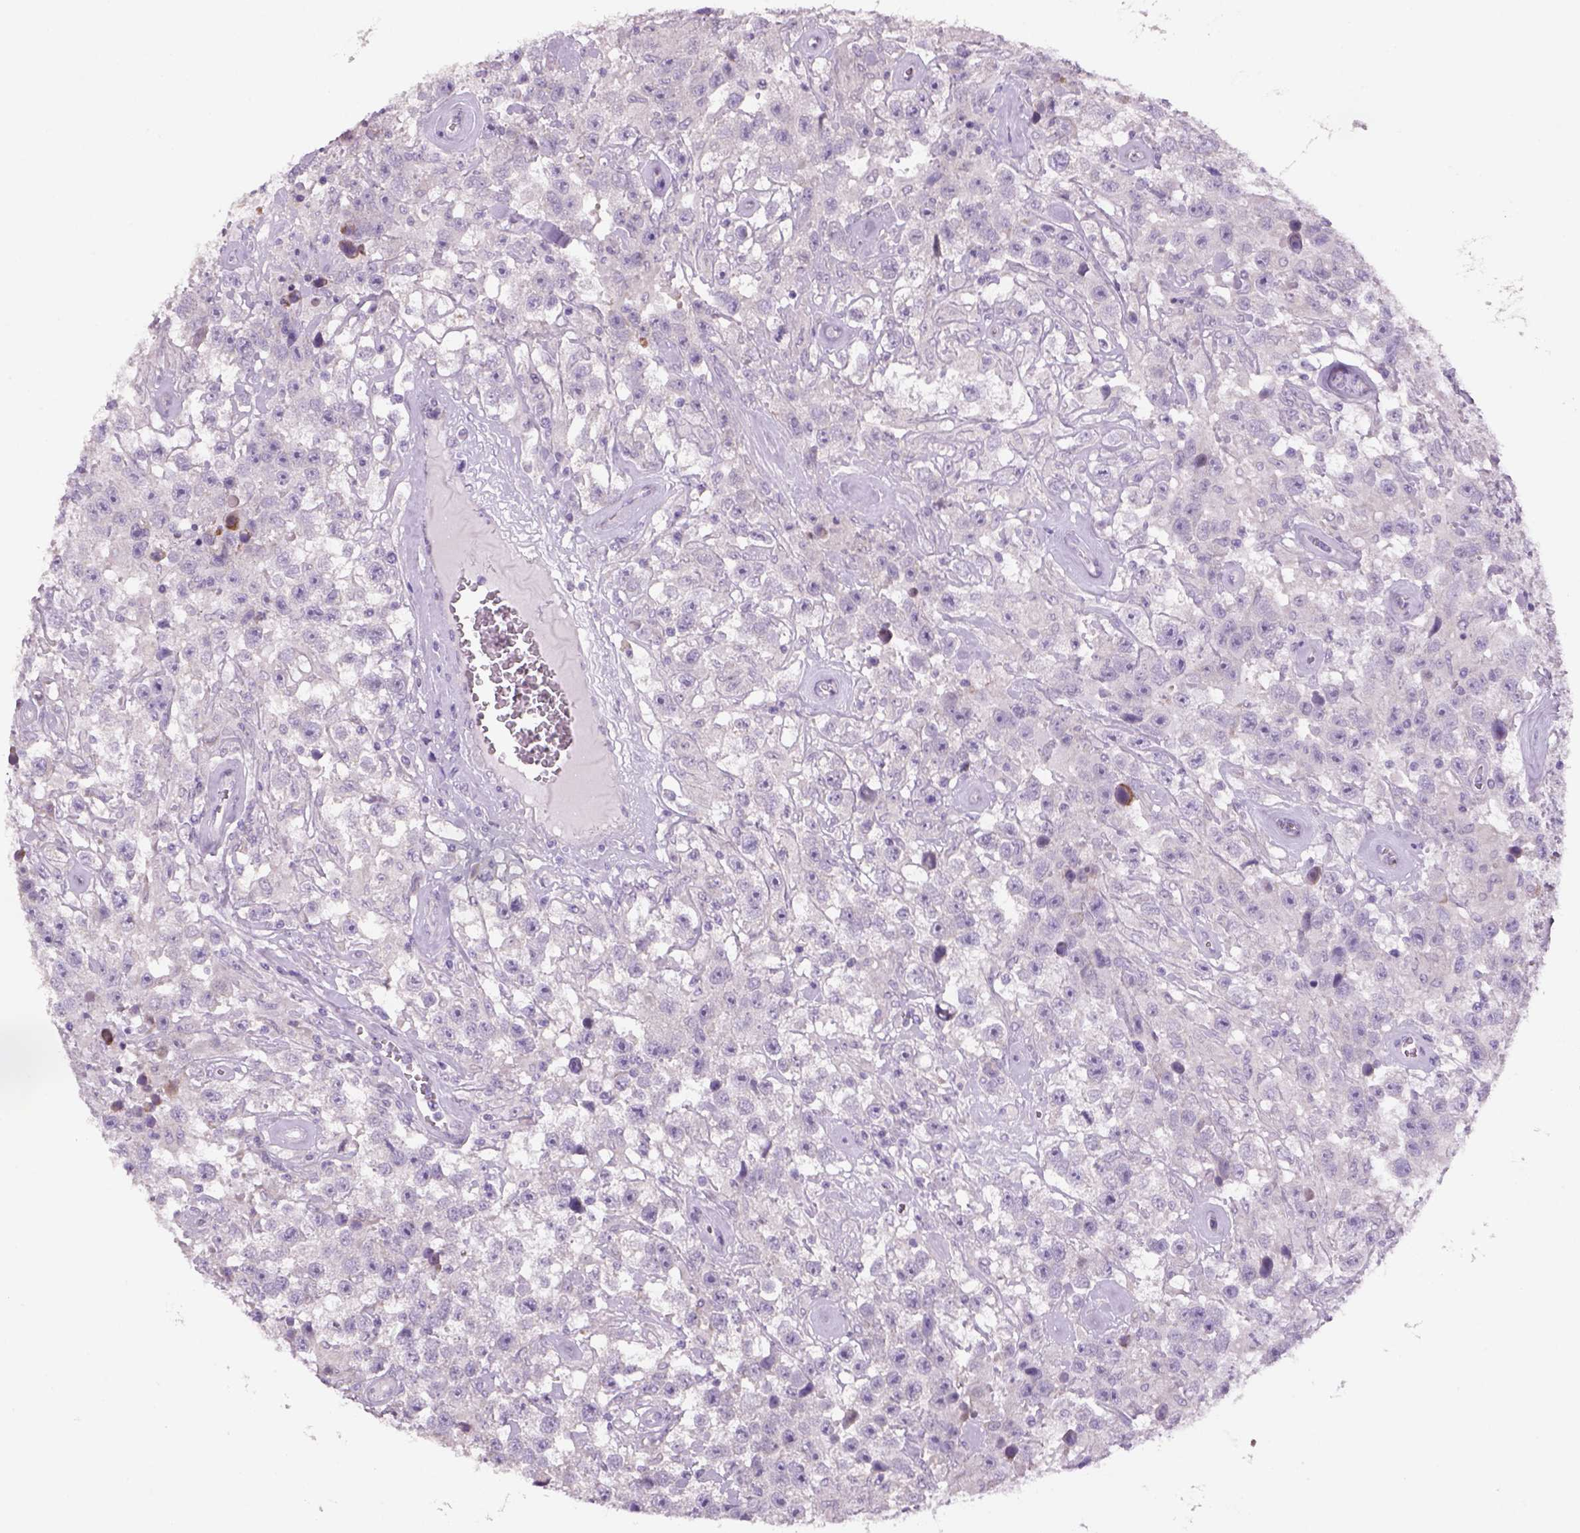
{"staining": {"intensity": "negative", "quantity": "none", "location": "none"}, "tissue": "testis cancer", "cell_type": "Tumor cells", "image_type": "cancer", "snomed": [{"axis": "morphology", "description": "Seminoma, NOS"}, {"axis": "topography", "description": "Testis"}], "caption": "High magnification brightfield microscopy of testis cancer (seminoma) stained with DAB (3,3'-diaminobenzidine) (brown) and counterstained with hematoxylin (blue): tumor cells show no significant expression. Brightfield microscopy of immunohistochemistry (IHC) stained with DAB (brown) and hematoxylin (blue), captured at high magnification.", "gene": "ADGRV1", "patient": {"sex": "male", "age": 43}}